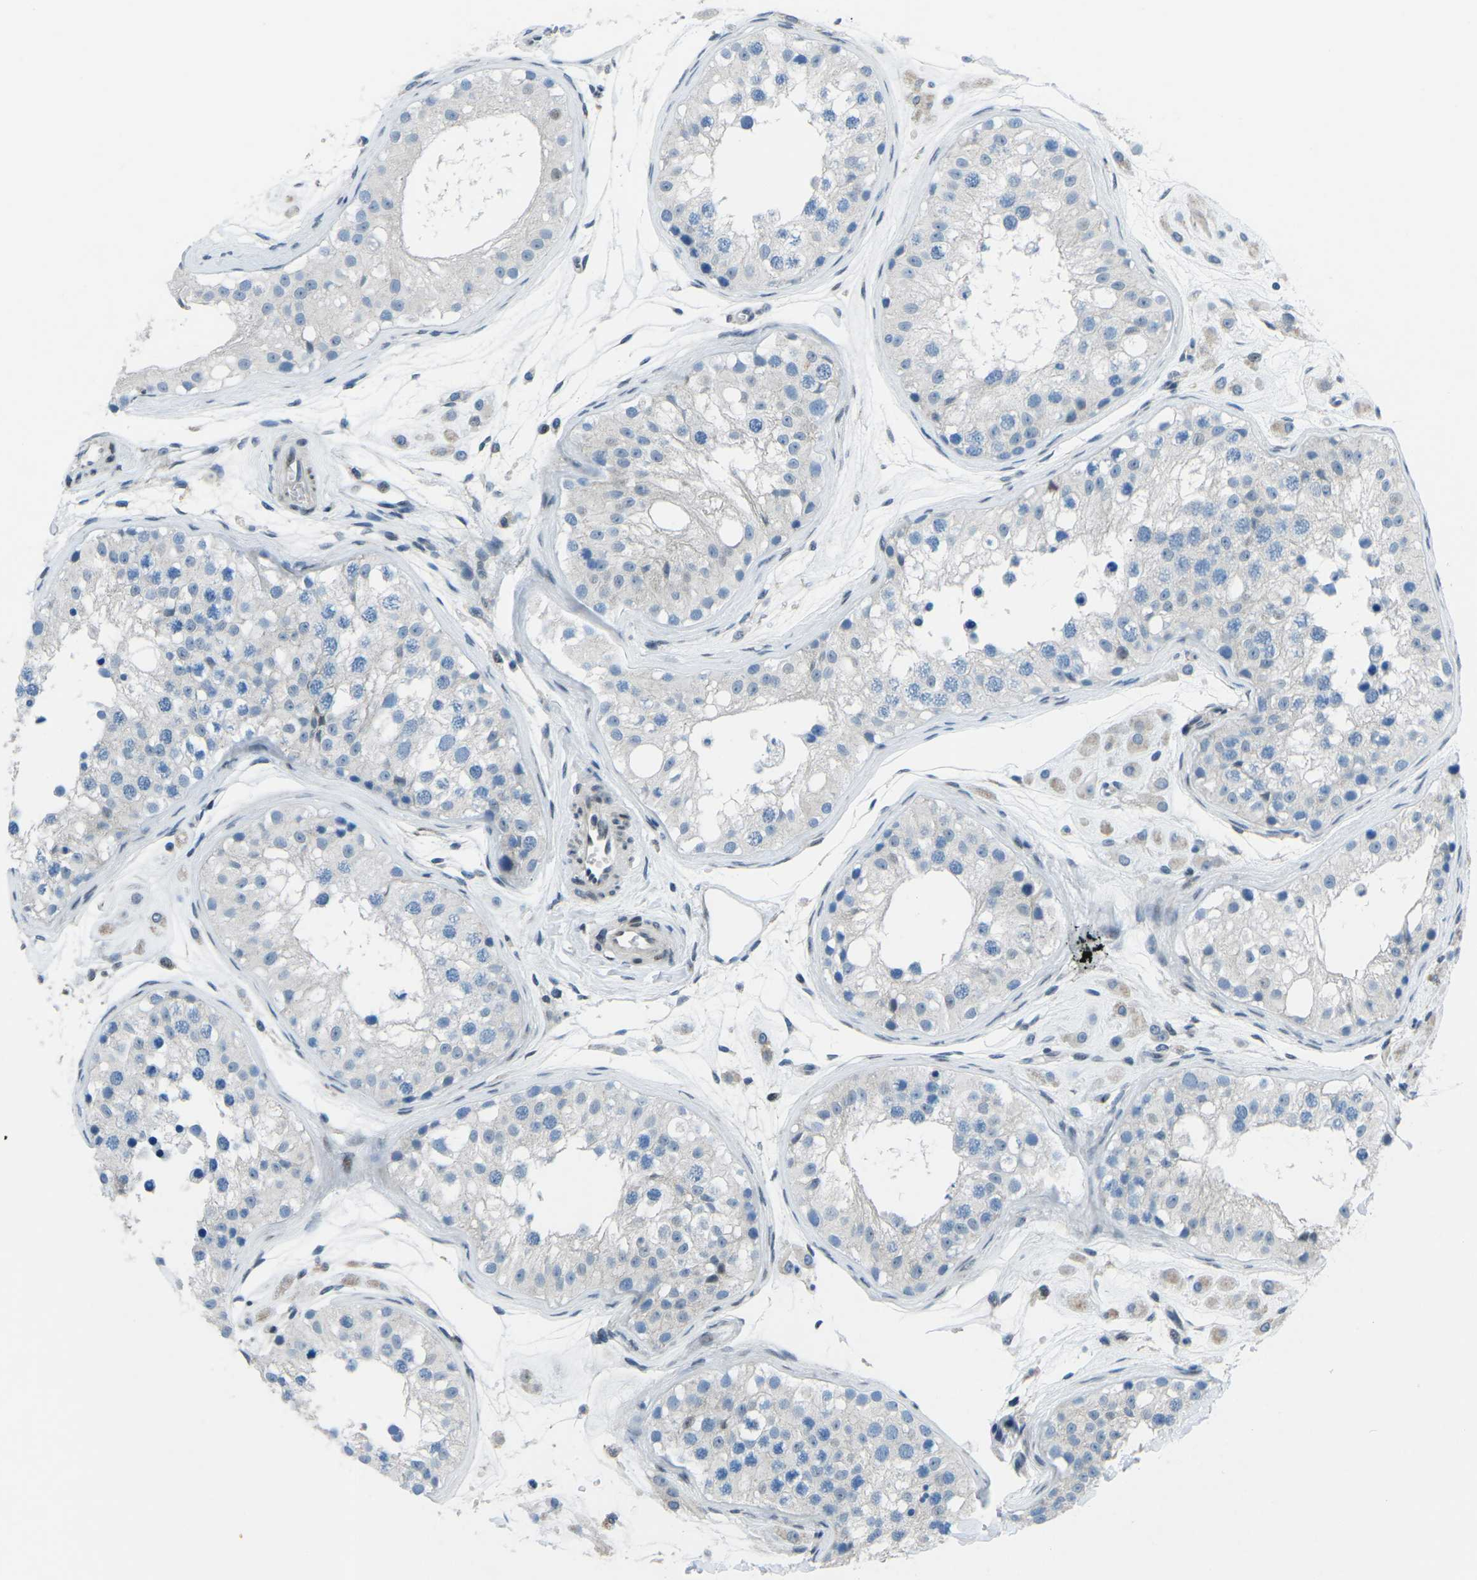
{"staining": {"intensity": "weak", "quantity": "<25%", "location": "cytoplasmic/membranous,nuclear"}, "tissue": "testis", "cell_type": "Cells in seminiferous ducts", "image_type": "normal", "snomed": [{"axis": "morphology", "description": "Normal tissue, NOS"}, {"axis": "morphology", "description": "Adenocarcinoma, metastatic, NOS"}, {"axis": "topography", "description": "Testis"}], "caption": "This is a photomicrograph of IHC staining of normal testis, which shows no expression in cells in seminiferous ducts.", "gene": "MBNL1", "patient": {"sex": "male", "age": 26}}